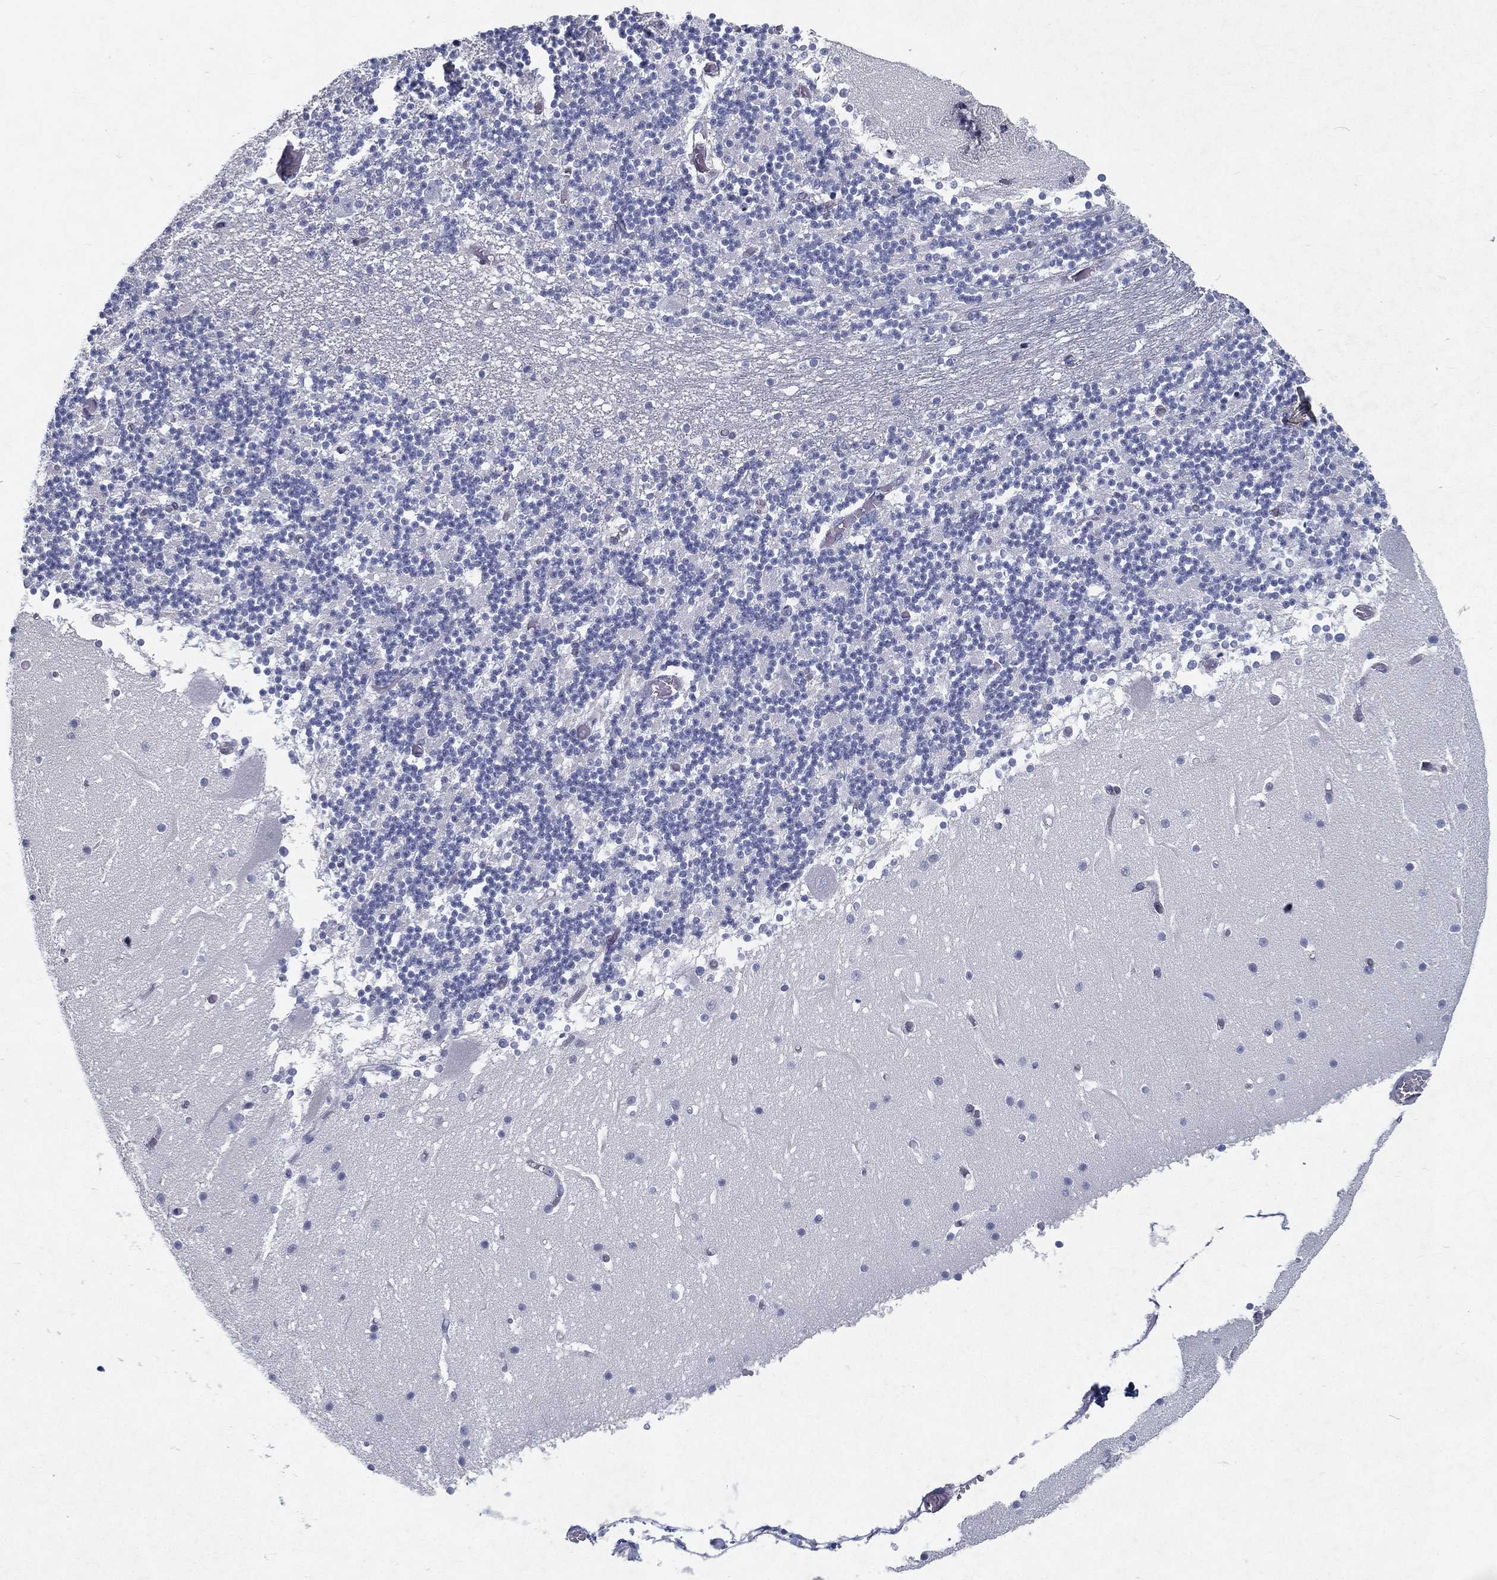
{"staining": {"intensity": "negative", "quantity": "none", "location": "none"}, "tissue": "cerebellum", "cell_type": "Cells in granular layer", "image_type": "normal", "snomed": [{"axis": "morphology", "description": "Normal tissue, NOS"}, {"axis": "topography", "description": "Cerebellum"}], "caption": "This is an IHC image of normal human cerebellum. There is no positivity in cells in granular layer.", "gene": "RGS13", "patient": {"sex": "female", "age": 28}}